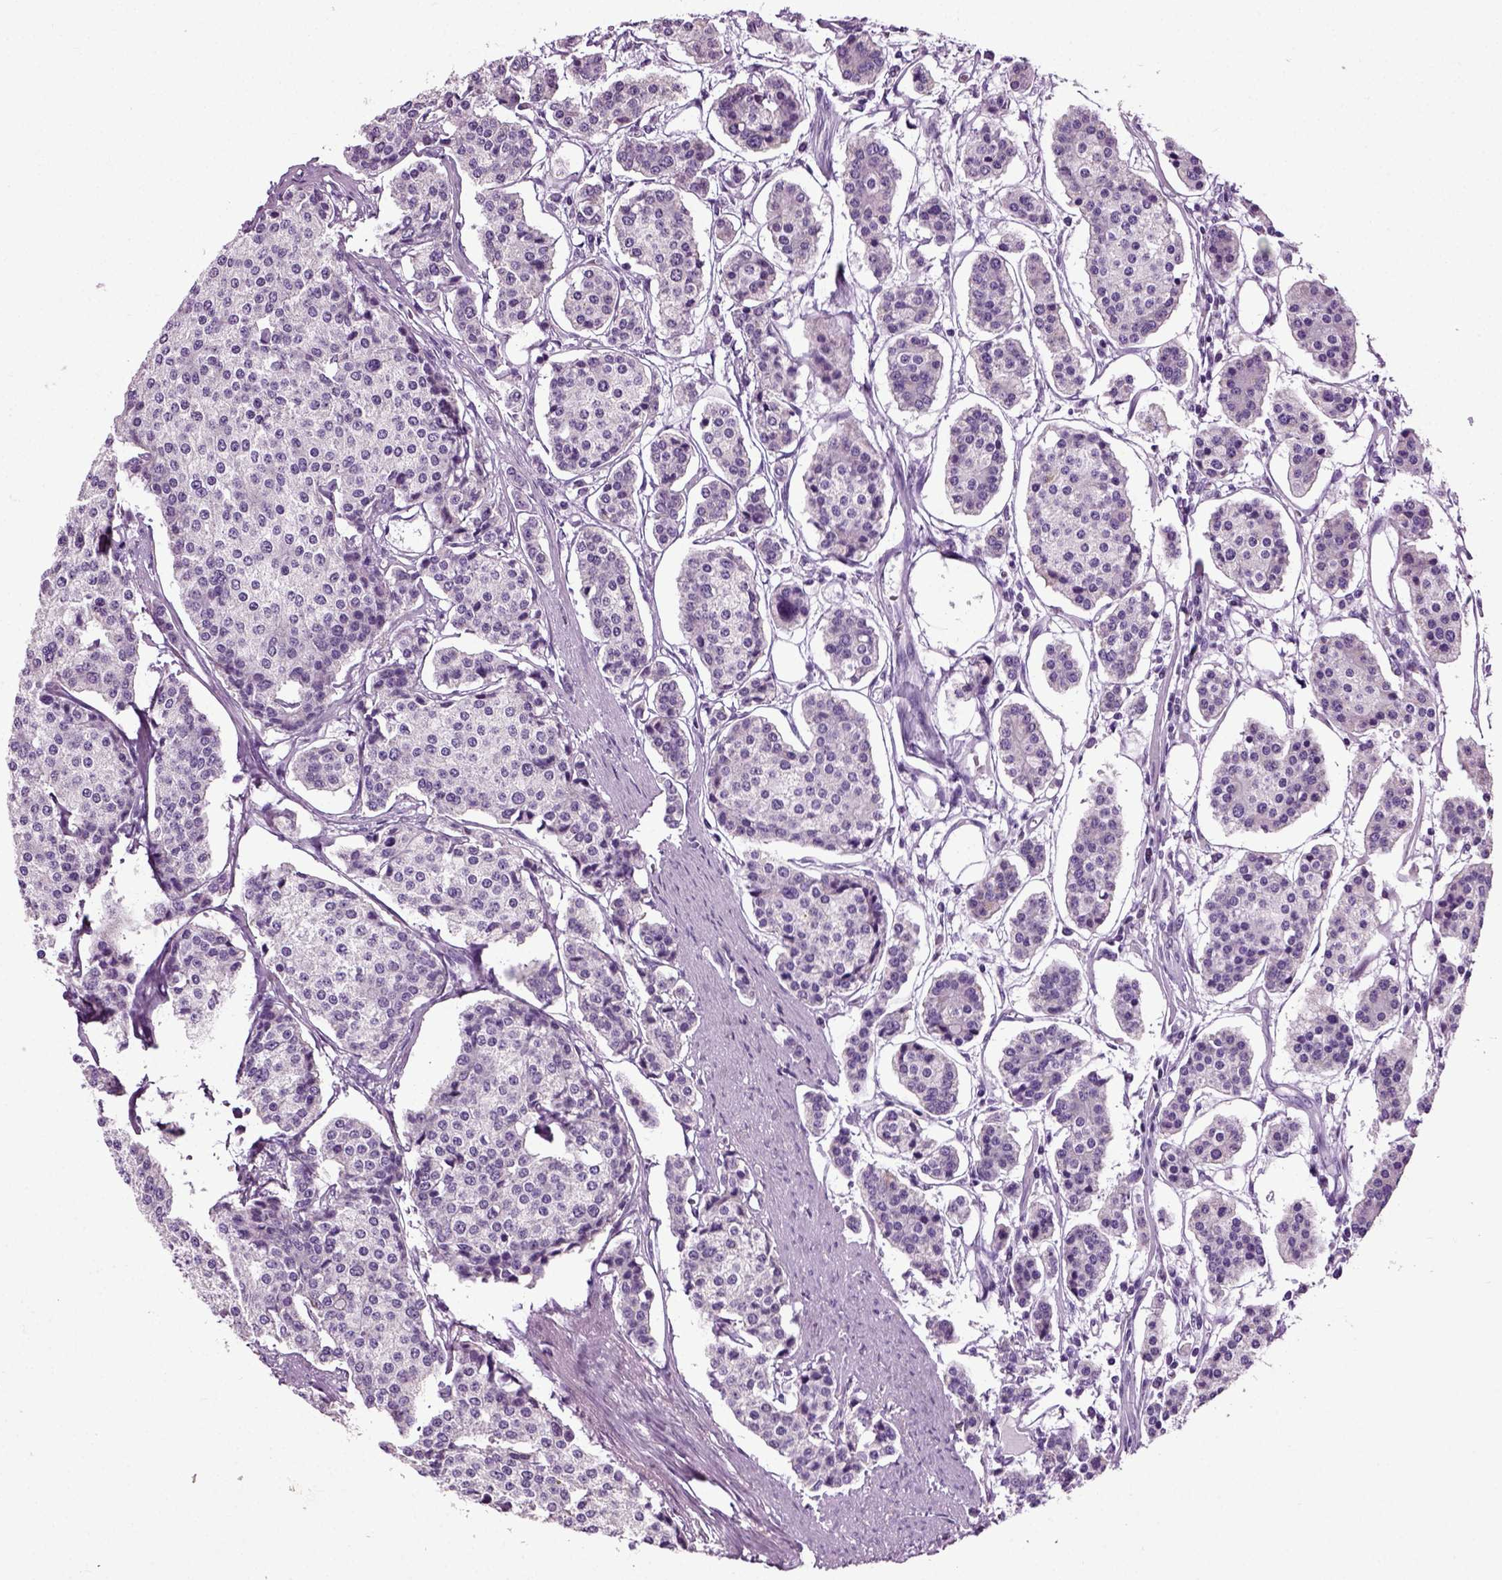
{"staining": {"intensity": "negative", "quantity": "none", "location": "none"}, "tissue": "carcinoid", "cell_type": "Tumor cells", "image_type": "cancer", "snomed": [{"axis": "morphology", "description": "Carcinoid, malignant, NOS"}, {"axis": "topography", "description": "Small intestine"}], "caption": "DAB (3,3'-diaminobenzidine) immunohistochemical staining of carcinoid shows no significant positivity in tumor cells. (DAB (3,3'-diaminobenzidine) immunohistochemistry, high magnification).", "gene": "DNAH10", "patient": {"sex": "female", "age": 65}}